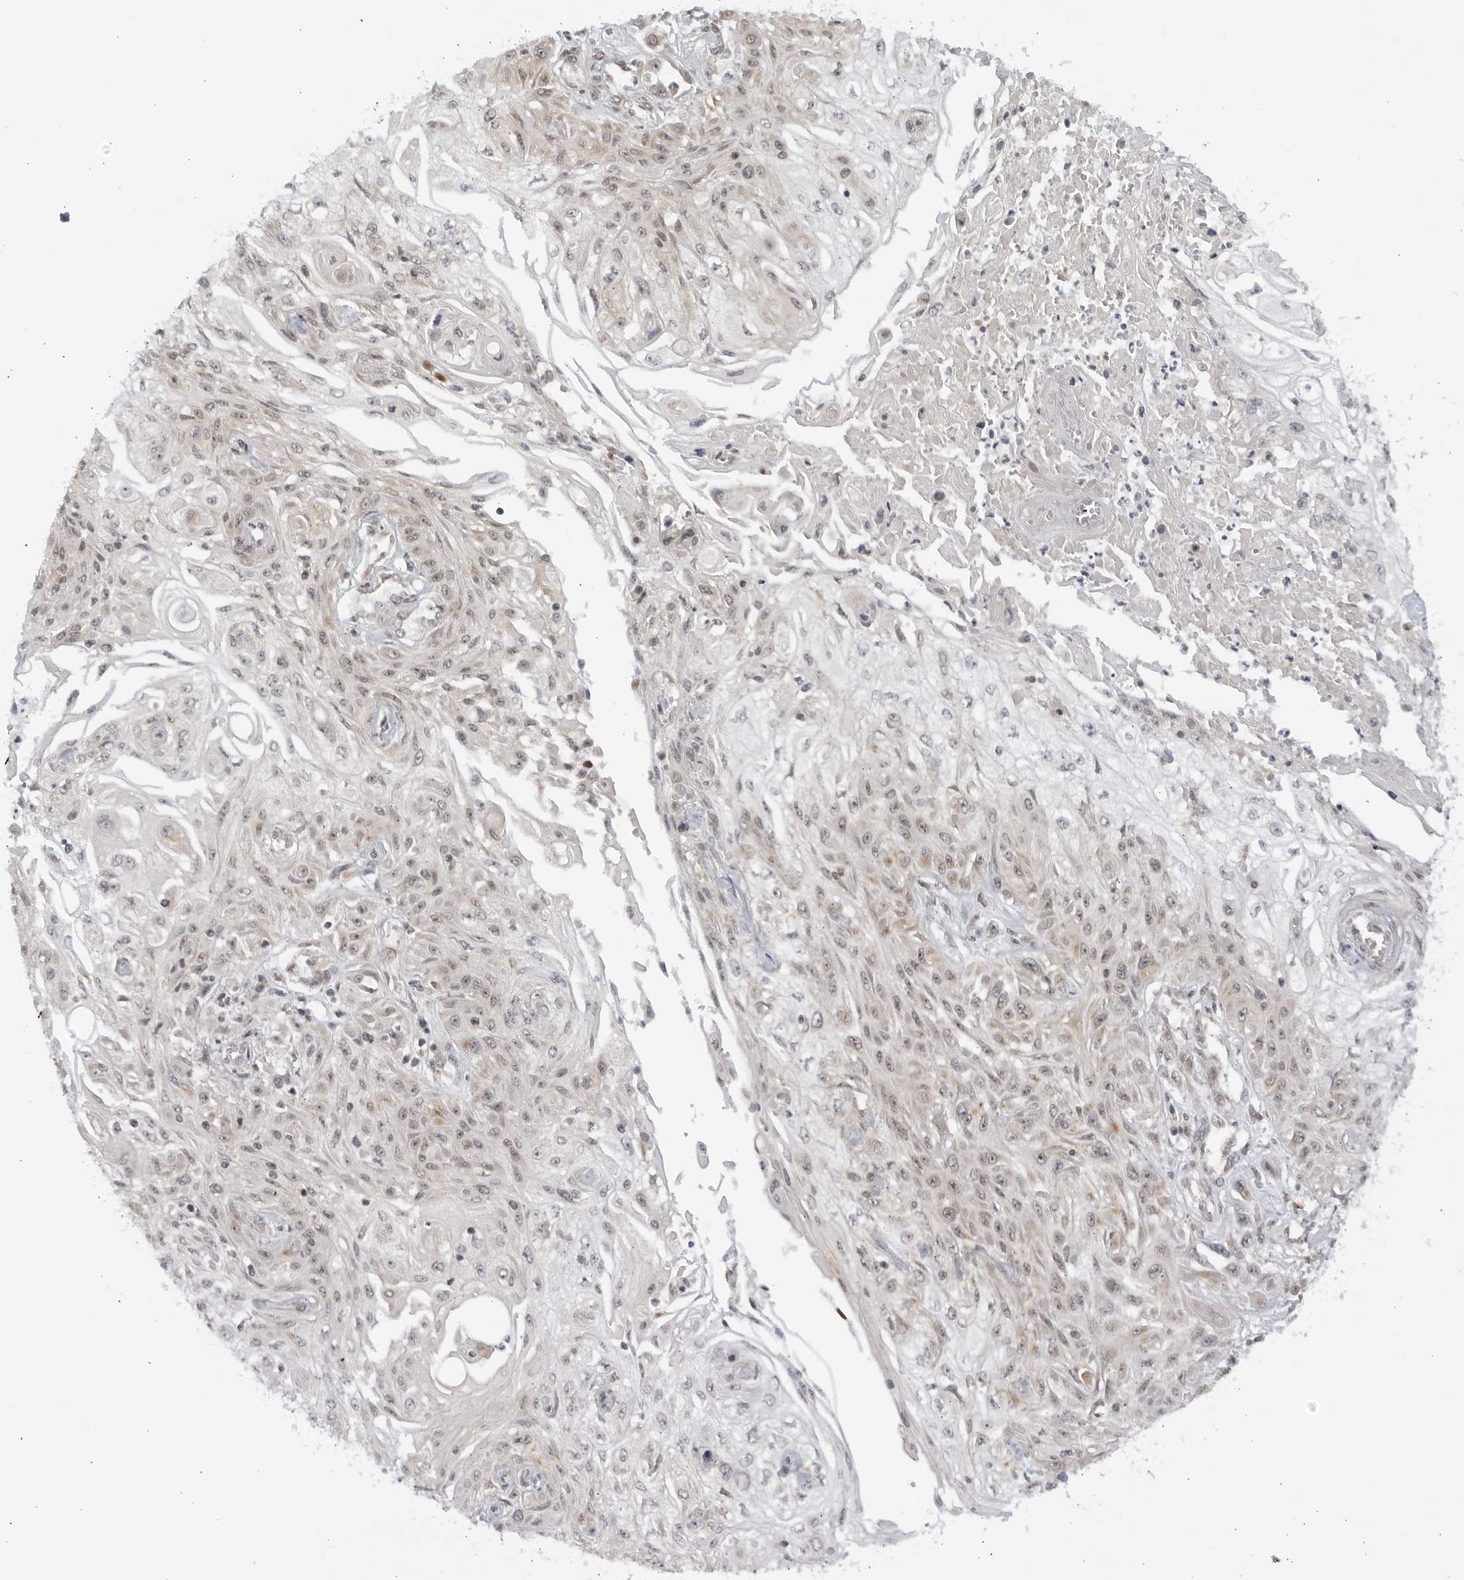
{"staining": {"intensity": "weak", "quantity": "<25%", "location": "nuclear"}, "tissue": "skin cancer", "cell_type": "Tumor cells", "image_type": "cancer", "snomed": [{"axis": "morphology", "description": "Squamous cell carcinoma, NOS"}, {"axis": "morphology", "description": "Squamous cell carcinoma, metastatic, NOS"}, {"axis": "topography", "description": "Skin"}, {"axis": "topography", "description": "Lymph node"}], "caption": "High magnification brightfield microscopy of squamous cell carcinoma (skin) stained with DAB (brown) and counterstained with hematoxylin (blue): tumor cells show no significant positivity.", "gene": "RASGEF1C", "patient": {"sex": "male", "age": 75}}